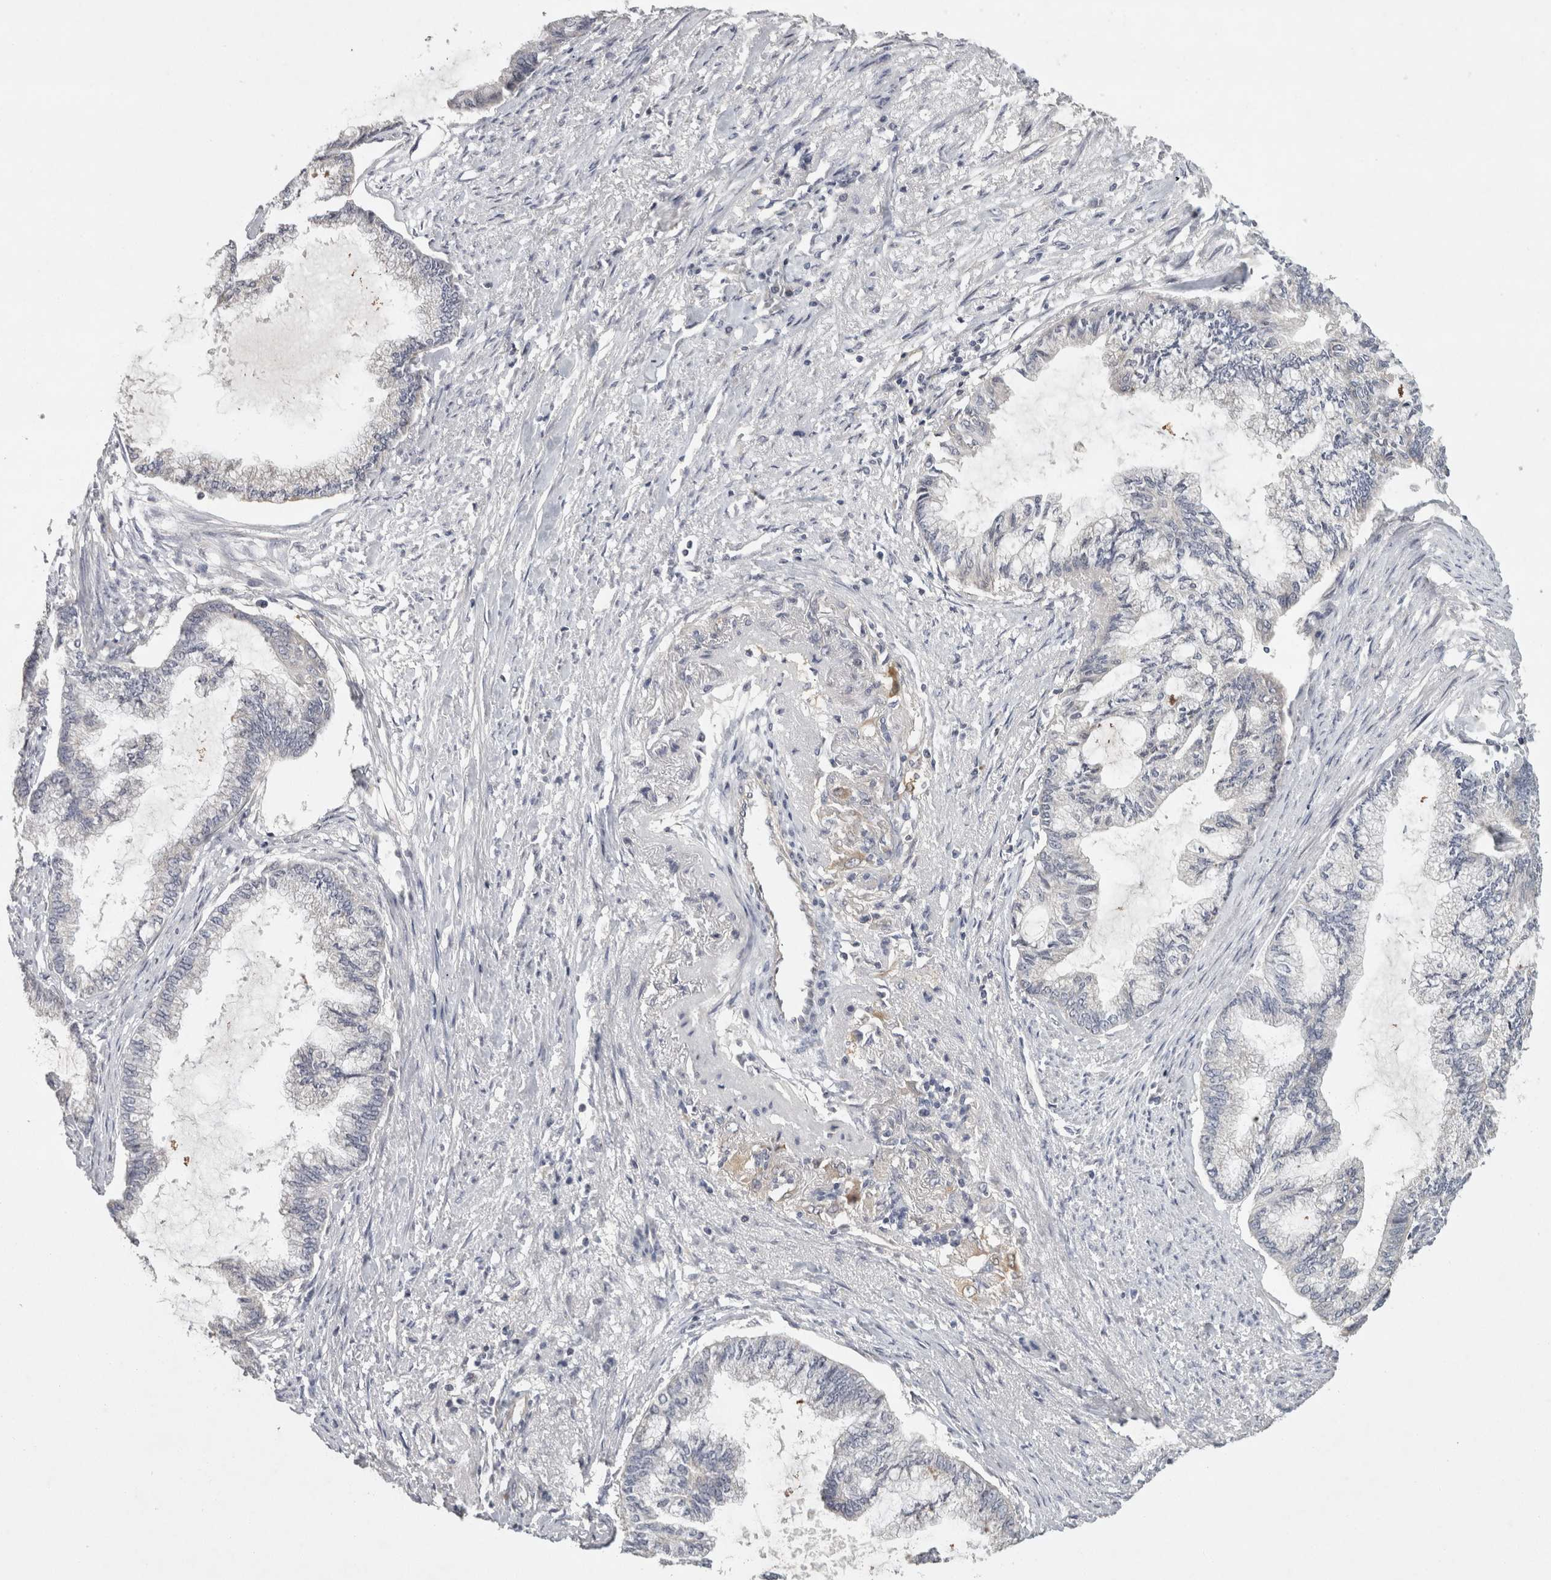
{"staining": {"intensity": "weak", "quantity": "<25%", "location": "cytoplasmic/membranous"}, "tissue": "endometrial cancer", "cell_type": "Tumor cells", "image_type": "cancer", "snomed": [{"axis": "morphology", "description": "Adenocarcinoma, NOS"}, {"axis": "topography", "description": "Endometrium"}], "caption": "High magnification brightfield microscopy of endometrial cancer stained with DAB (3,3'-diaminobenzidine) (brown) and counterstained with hematoxylin (blue): tumor cells show no significant staining. (DAB immunohistochemistry (IHC), high magnification).", "gene": "ACAT2", "patient": {"sex": "female", "age": 86}}